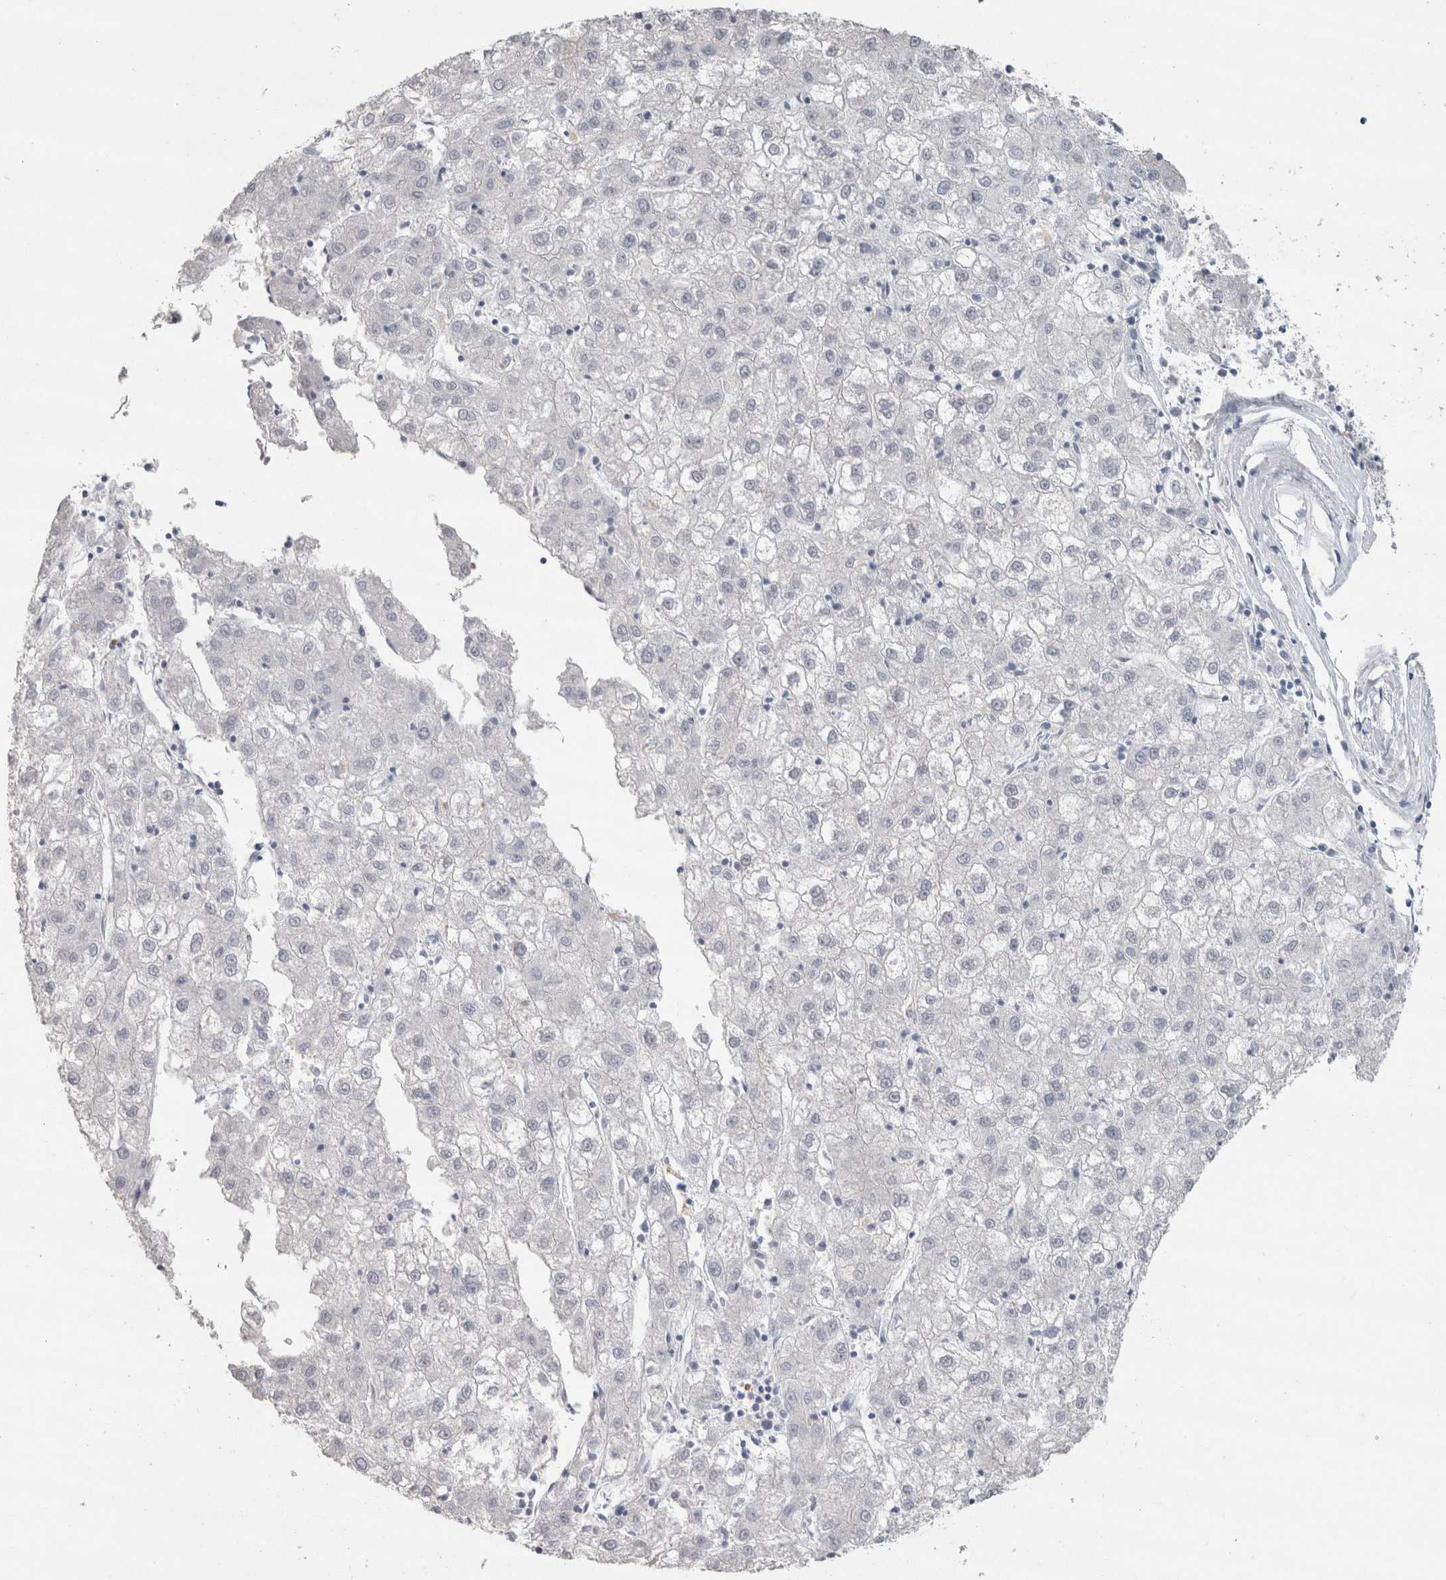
{"staining": {"intensity": "negative", "quantity": "none", "location": "none"}, "tissue": "liver cancer", "cell_type": "Tumor cells", "image_type": "cancer", "snomed": [{"axis": "morphology", "description": "Carcinoma, Hepatocellular, NOS"}, {"axis": "topography", "description": "Liver"}], "caption": "Photomicrograph shows no protein positivity in tumor cells of liver cancer (hepatocellular carcinoma) tissue.", "gene": "CDH17", "patient": {"sex": "male", "age": 72}}